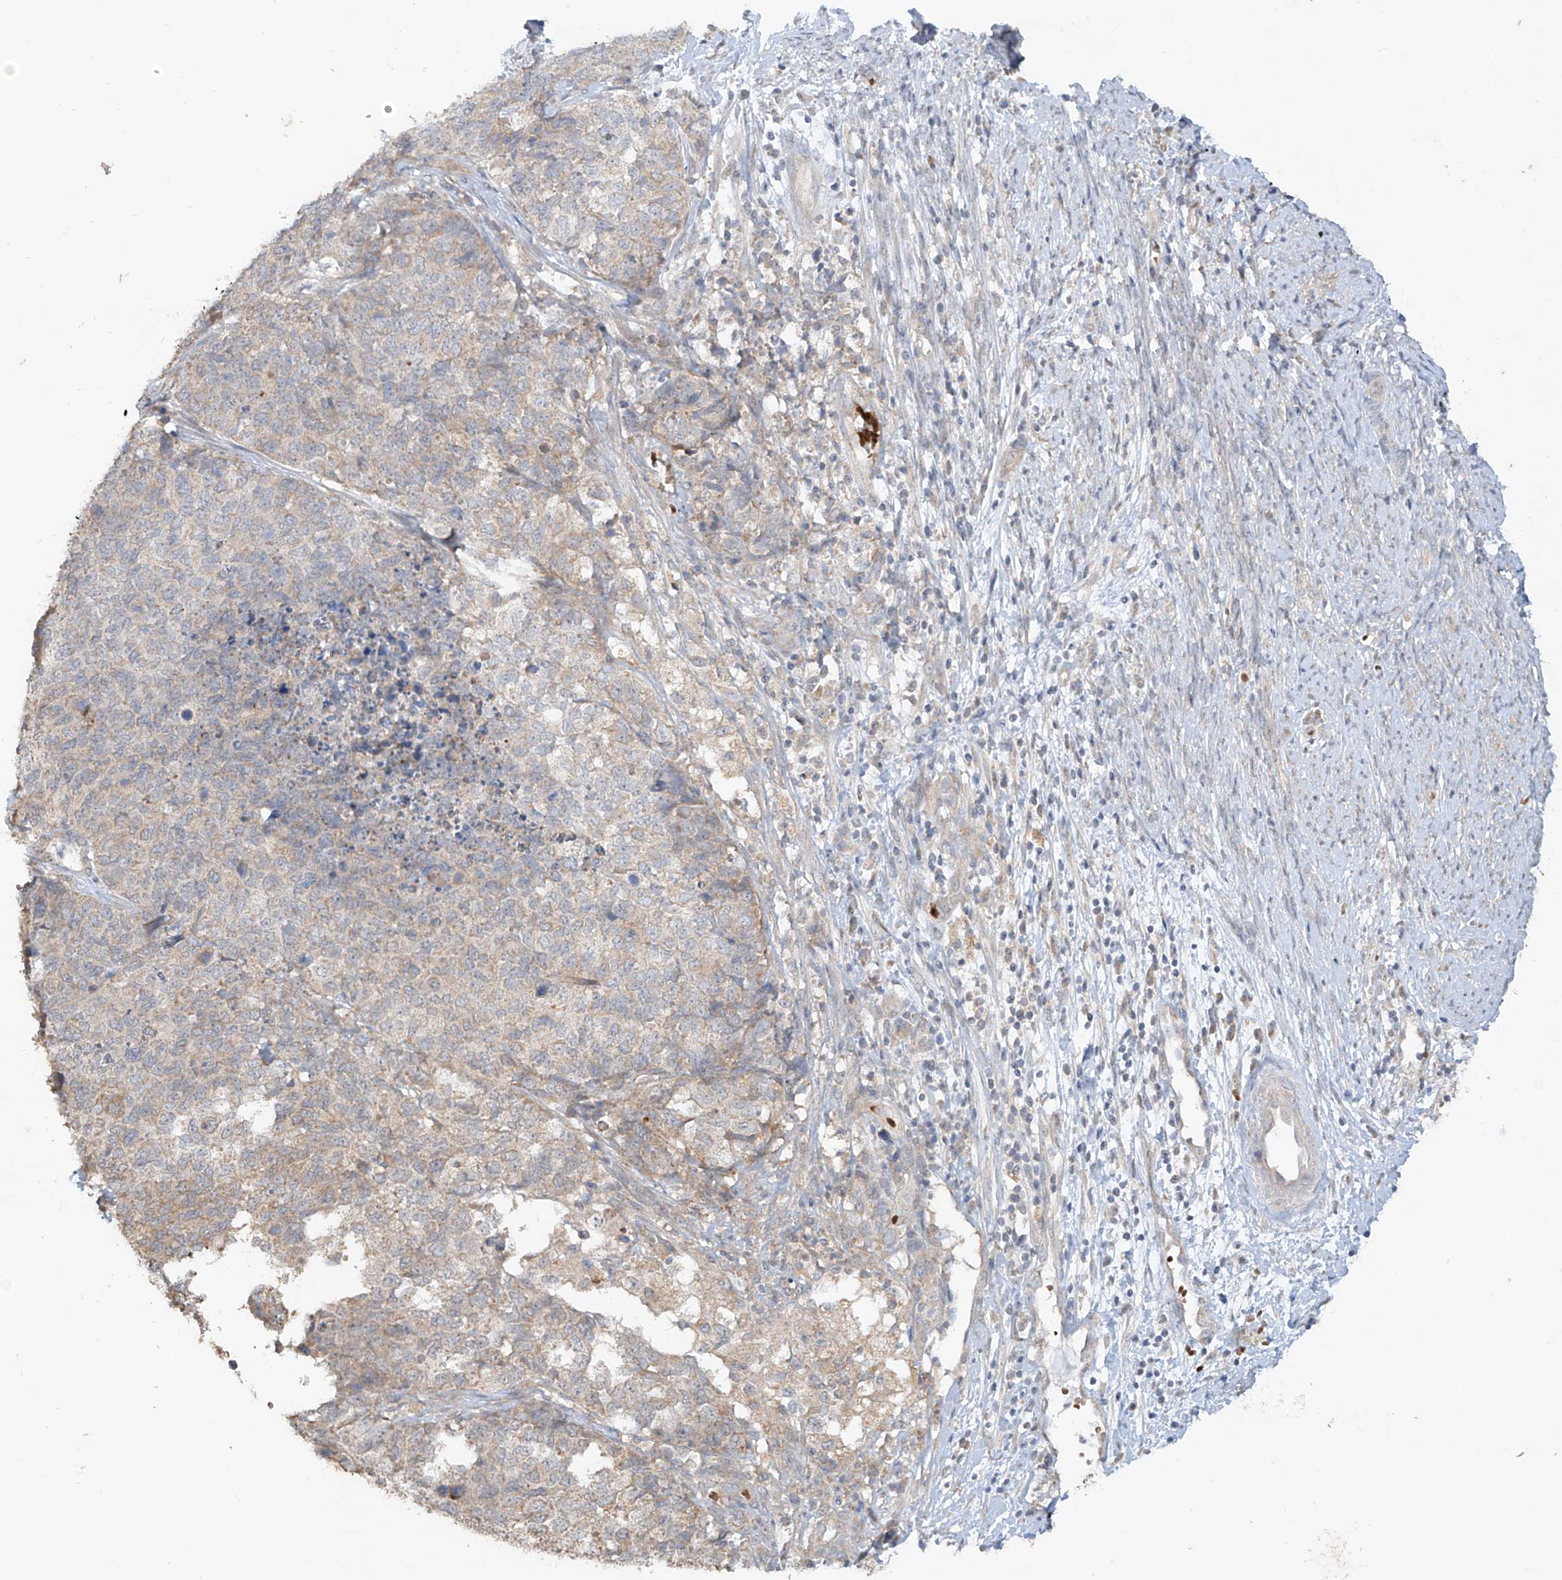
{"staining": {"intensity": "weak", "quantity": "25%-75%", "location": "cytoplasmic/membranous"}, "tissue": "cervical cancer", "cell_type": "Tumor cells", "image_type": "cancer", "snomed": [{"axis": "morphology", "description": "Squamous cell carcinoma, NOS"}, {"axis": "topography", "description": "Cervix"}], "caption": "Immunohistochemical staining of human cervical squamous cell carcinoma displays low levels of weak cytoplasmic/membranous protein expression in about 25%-75% of tumor cells.", "gene": "MTUS2", "patient": {"sex": "female", "age": 63}}